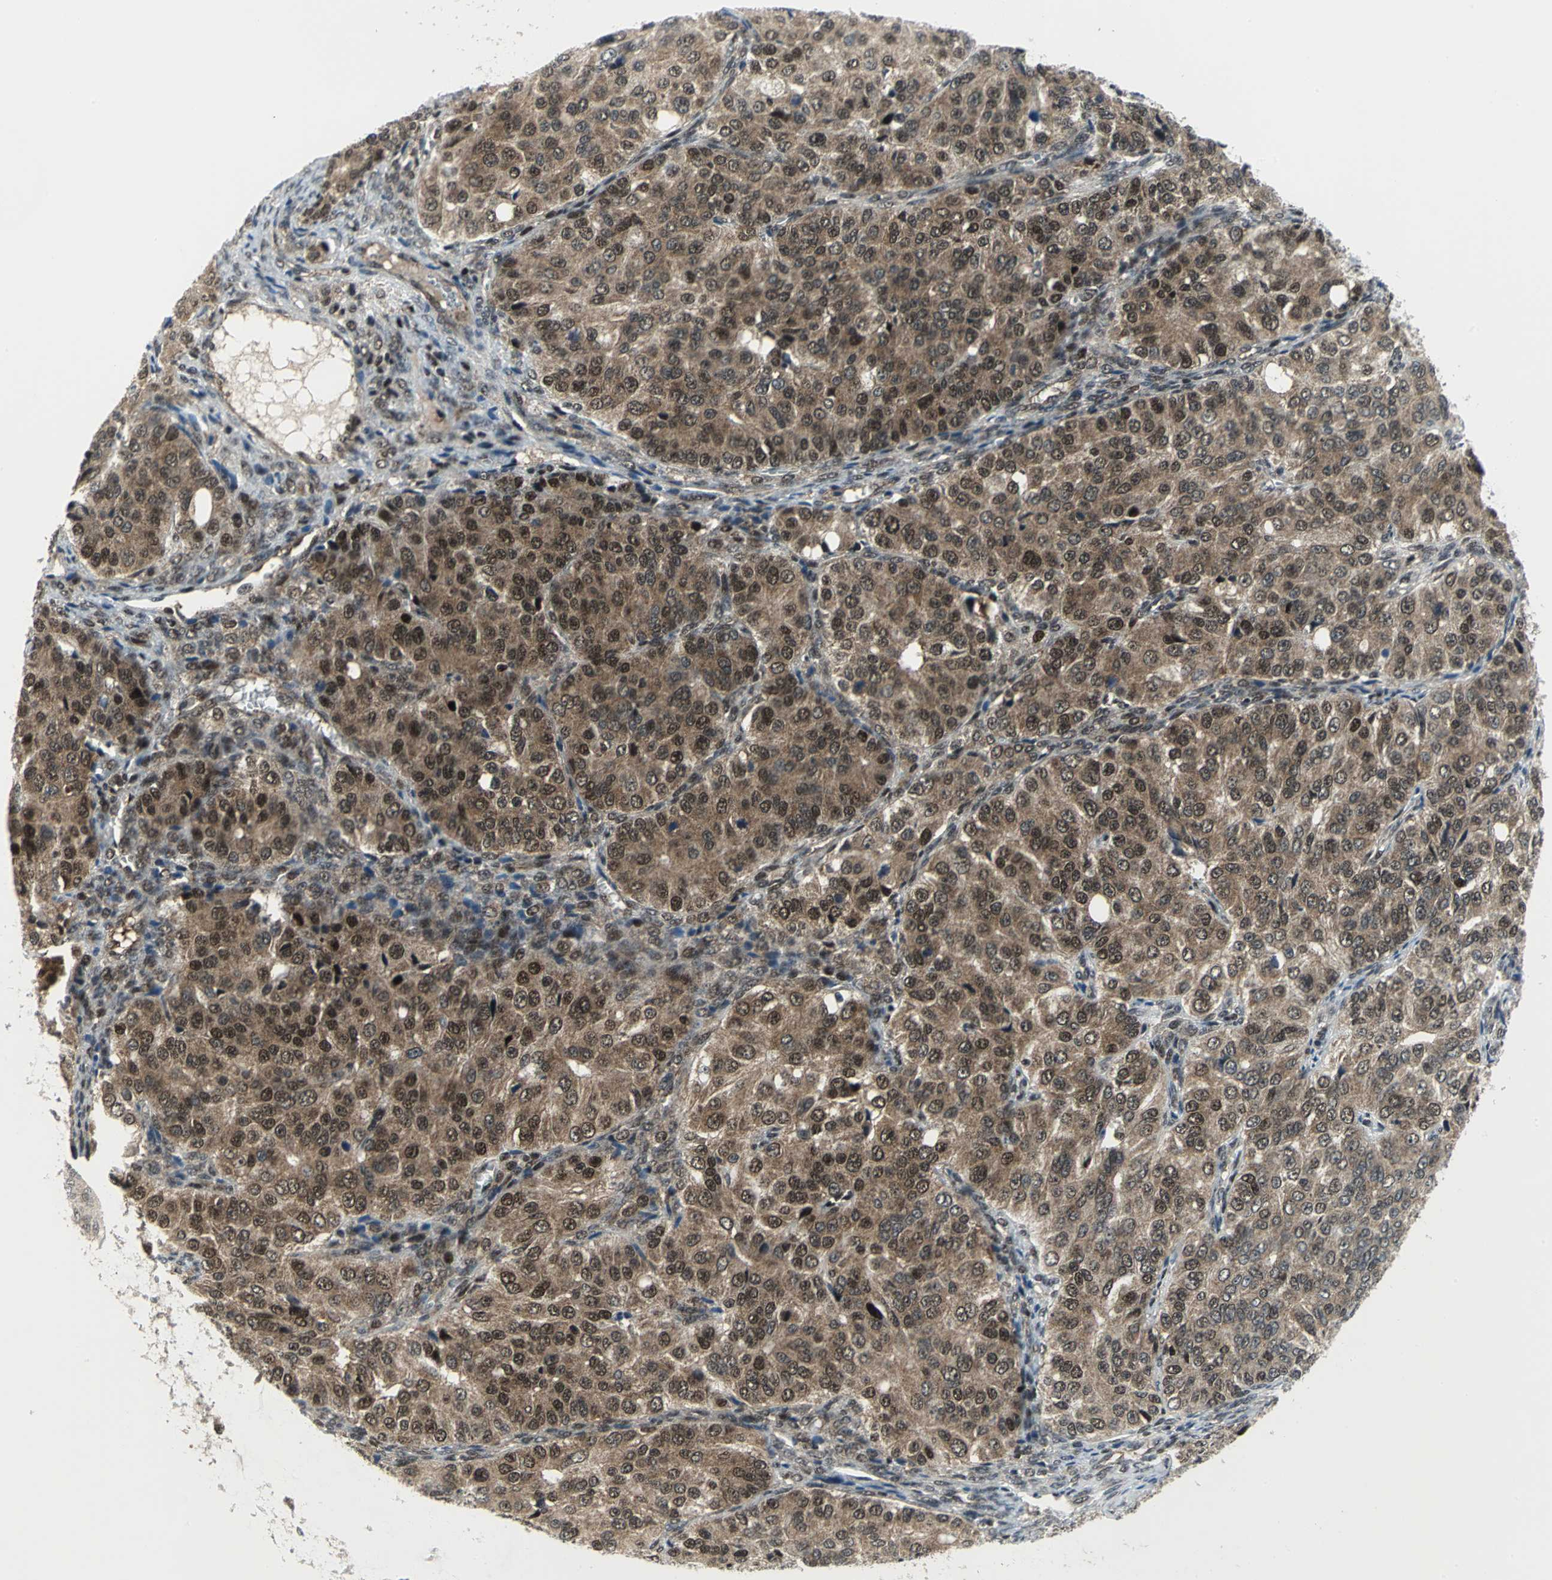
{"staining": {"intensity": "strong", "quantity": "25%-75%", "location": "nuclear"}, "tissue": "ovarian cancer", "cell_type": "Tumor cells", "image_type": "cancer", "snomed": [{"axis": "morphology", "description": "Carcinoma, endometroid"}, {"axis": "topography", "description": "Ovary"}], "caption": "Human endometroid carcinoma (ovarian) stained with a brown dye shows strong nuclear positive staining in approximately 25%-75% of tumor cells.", "gene": "PSMA4", "patient": {"sex": "female", "age": 51}}